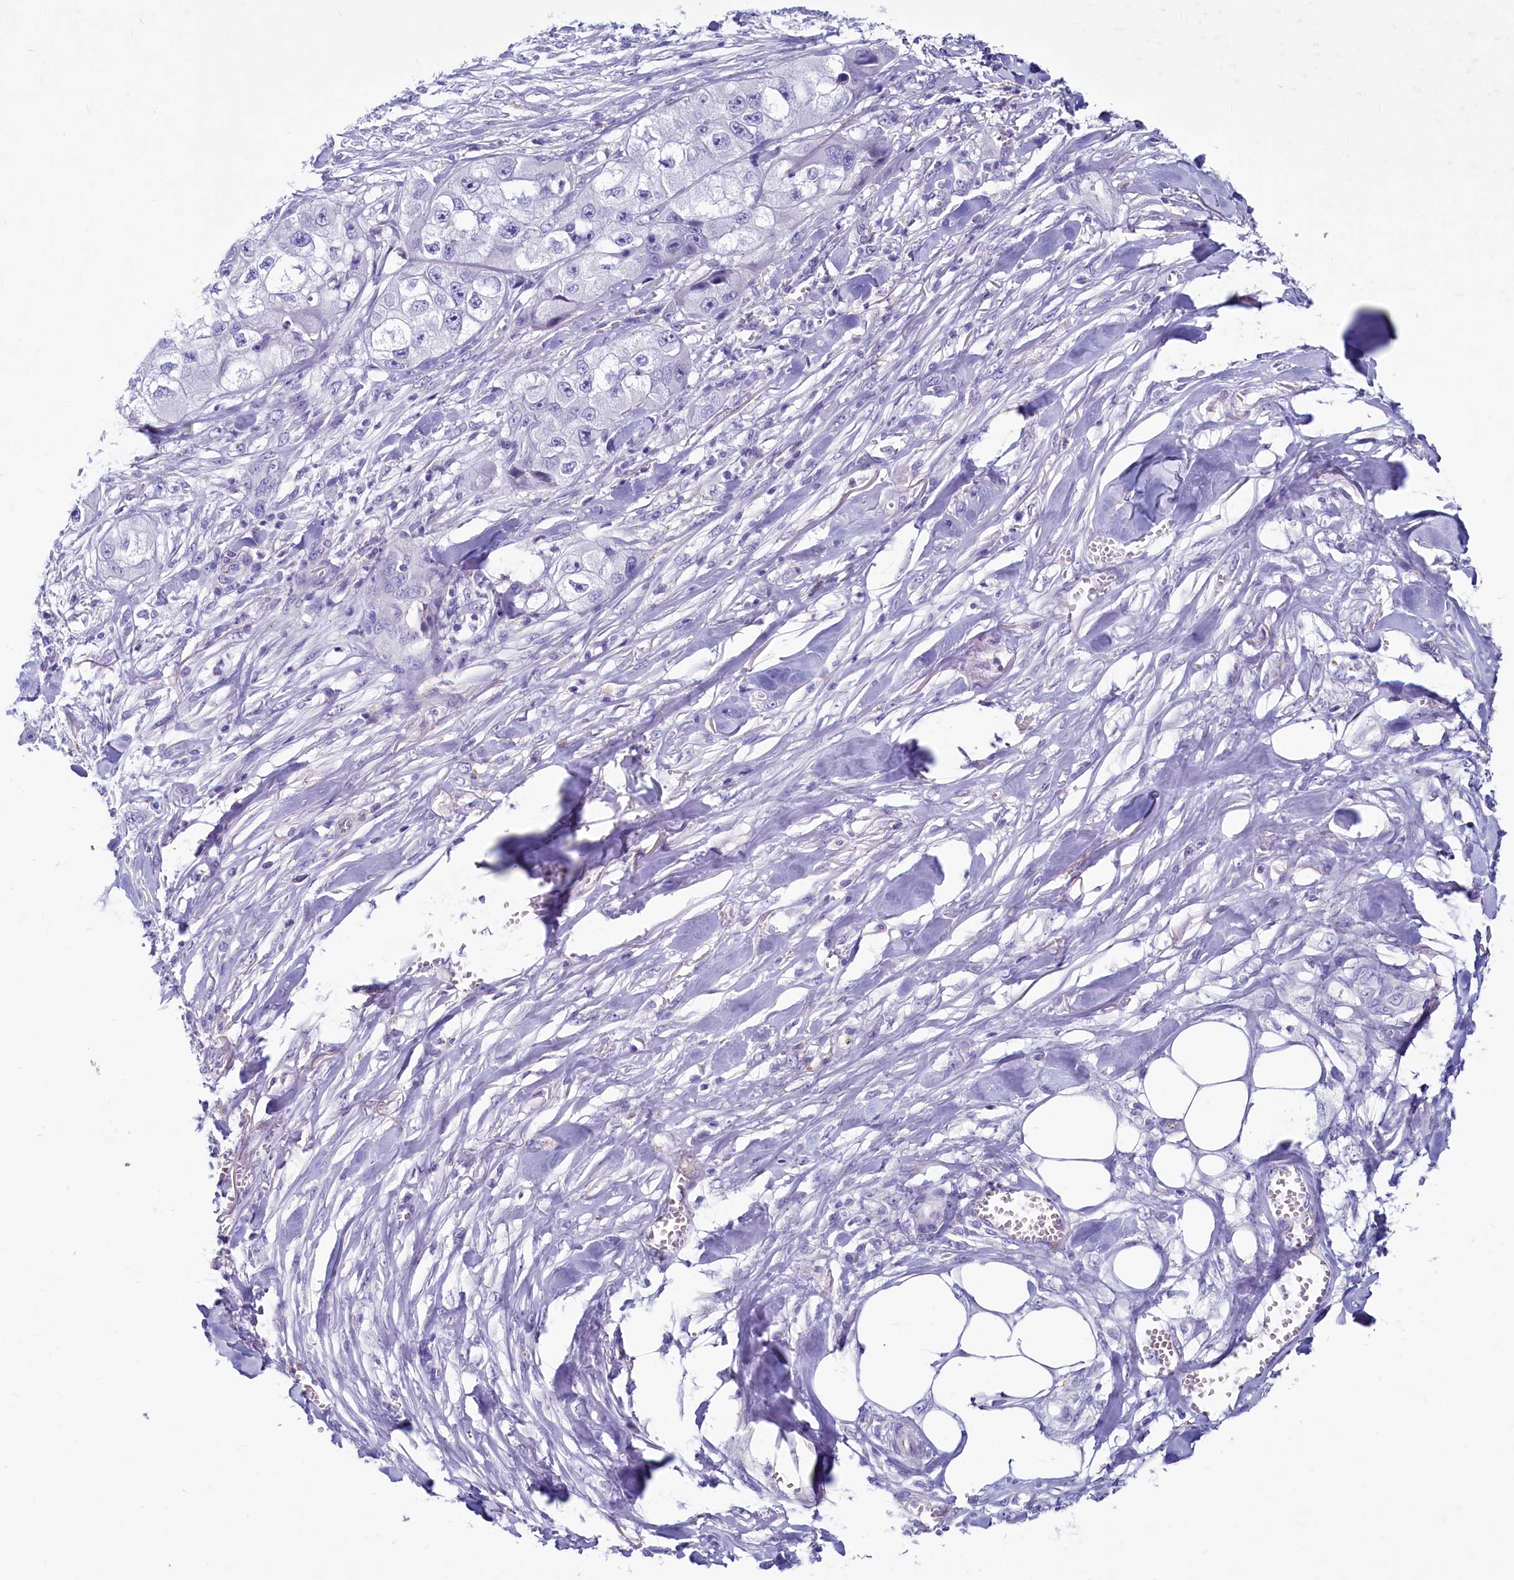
{"staining": {"intensity": "negative", "quantity": "none", "location": "none"}, "tissue": "skin cancer", "cell_type": "Tumor cells", "image_type": "cancer", "snomed": [{"axis": "morphology", "description": "Squamous cell carcinoma, NOS"}, {"axis": "topography", "description": "Skin"}, {"axis": "topography", "description": "Subcutis"}], "caption": "The histopathology image reveals no significant expression in tumor cells of squamous cell carcinoma (skin).", "gene": "INSC", "patient": {"sex": "male", "age": 73}}